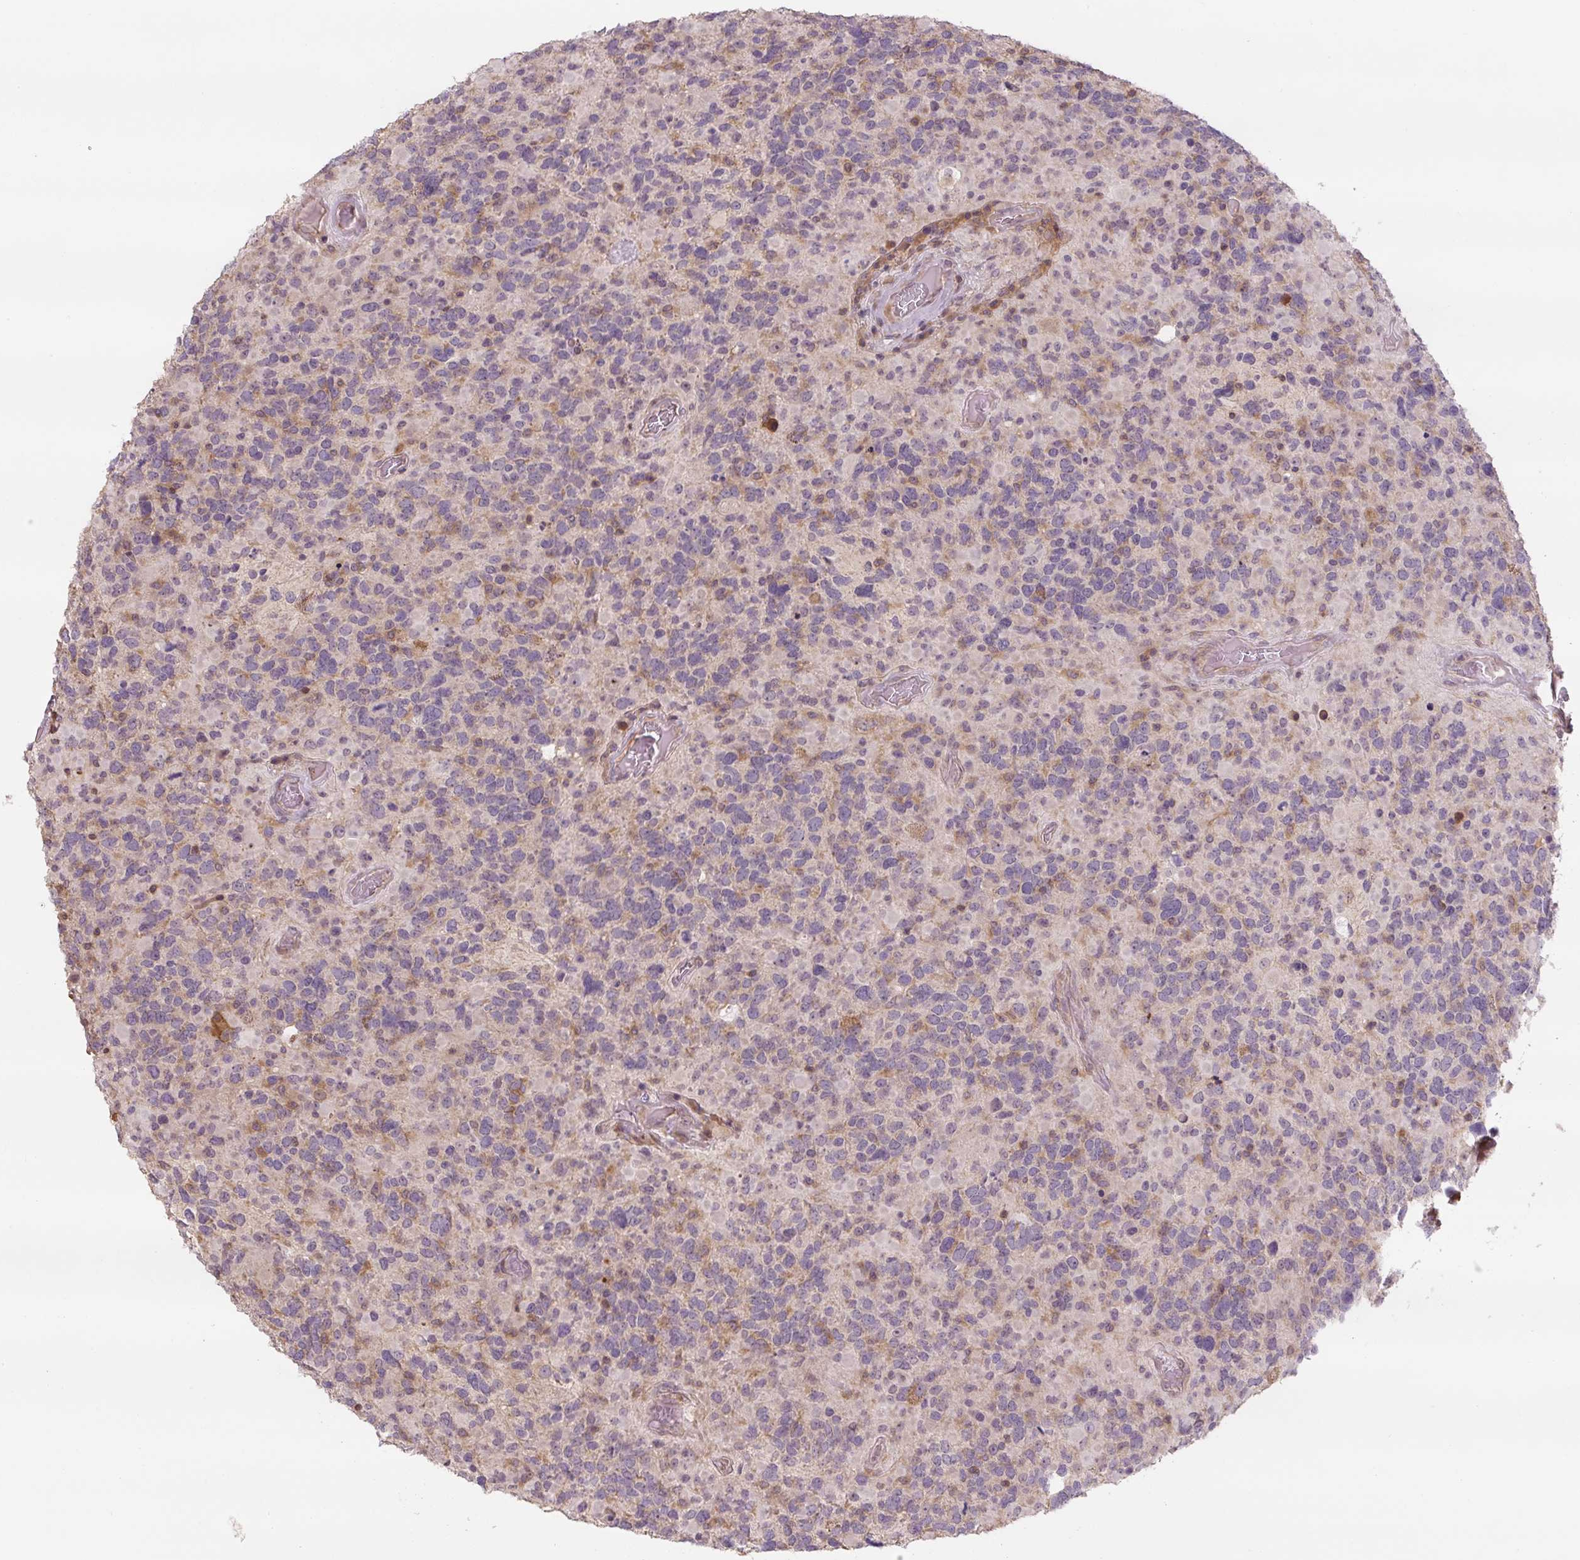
{"staining": {"intensity": "negative", "quantity": "none", "location": "none"}, "tissue": "glioma", "cell_type": "Tumor cells", "image_type": "cancer", "snomed": [{"axis": "morphology", "description": "Glioma, malignant, High grade"}, {"axis": "topography", "description": "Brain"}], "caption": "DAB (3,3'-diaminobenzidine) immunohistochemical staining of glioma reveals no significant expression in tumor cells.", "gene": "C2orf73", "patient": {"sex": "female", "age": 40}}